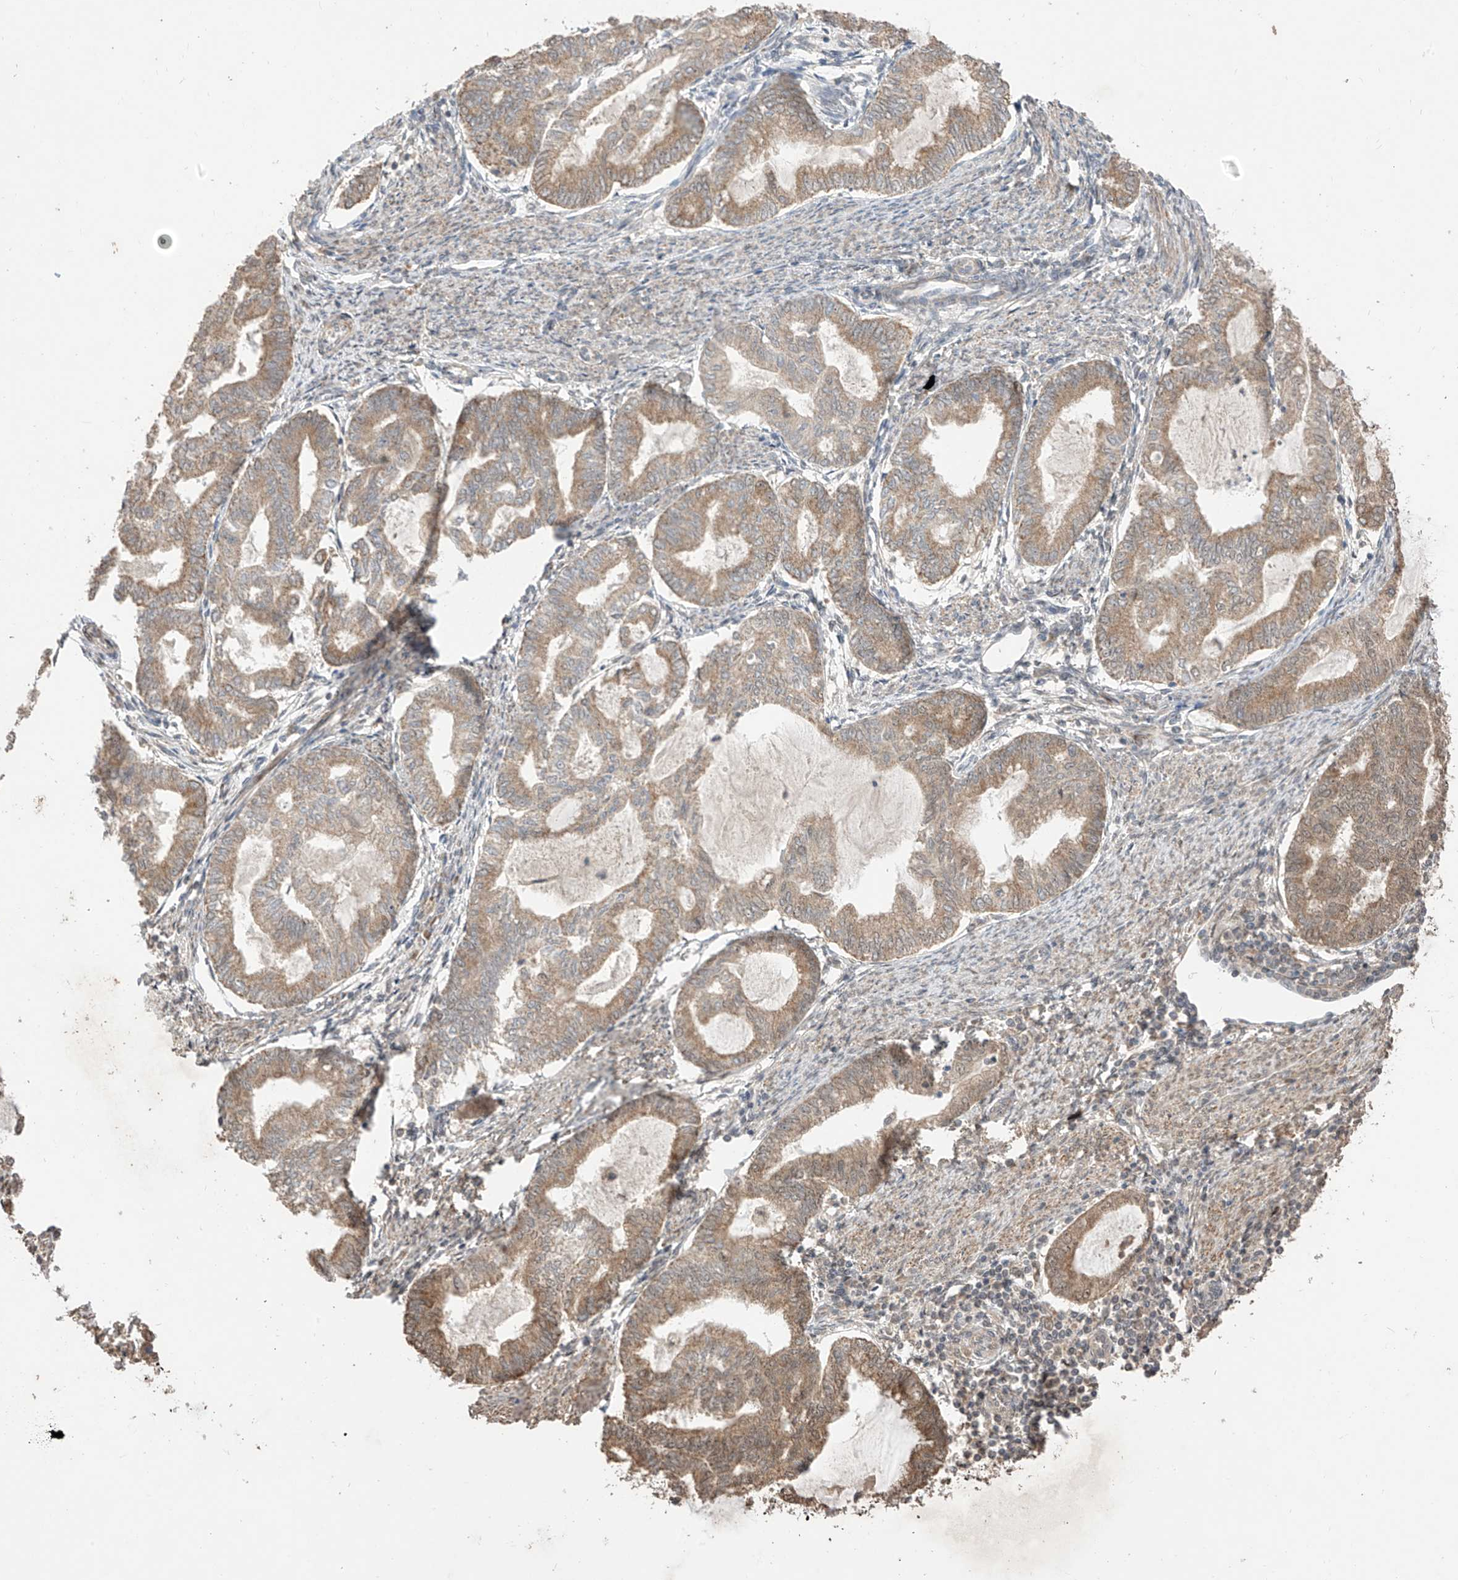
{"staining": {"intensity": "moderate", "quantity": ">75%", "location": "cytoplasmic/membranous"}, "tissue": "endometrial cancer", "cell_type": "Tumor cells", "image_type": "cancer", "snomed": [{"axis": "morphology", "description": "Adenocarcinoma, NOS"}, {"axis": "topography", "description": "Endometrium"}], "caption": "This is a histology image of immunohistochemistry staining of endometrial cancer (adenocarcinoma), which shows moderate expression in the cytoplasmic/membranous of tumor cells.", "gene": "LATS1", "patient": {"sex": "female", "age": 79}}